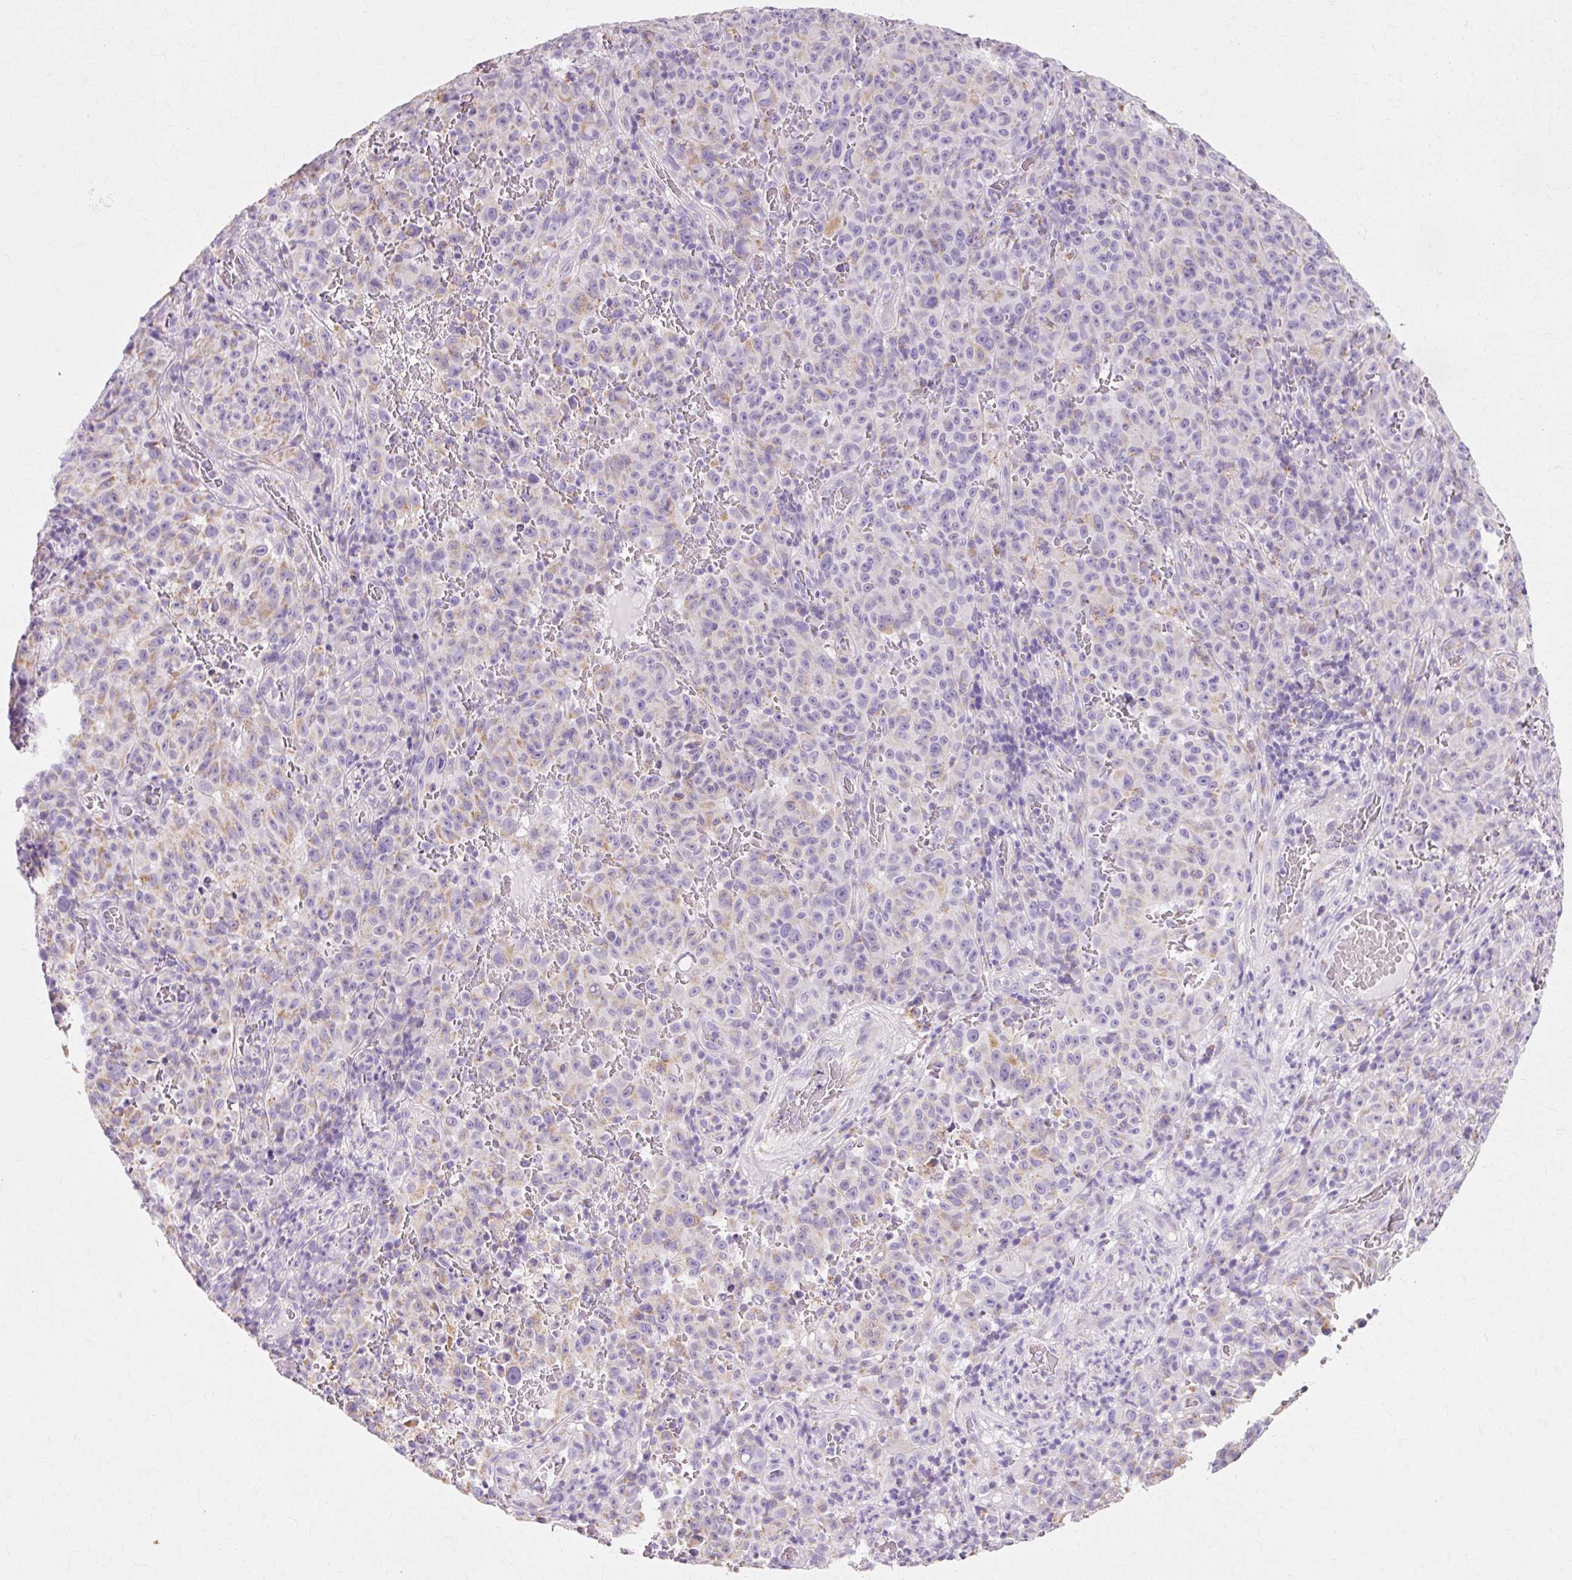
{"staining": {"intensity": "moderate", "quantity": "<25%", "location": "cytoplasmic/membranous"}, "tissue": "melanoma", "cell_type": "Tumor cells", "image_type": "cancer", "snomed": [{"axis": "morphology", "description": "Malignant melanoma, NOS"}, {"axis": "topography", "description": "Skin"}], "caption": "Moderate cytoplasmic/membranous protein positivity is seen in approximately <25% of tumor cells in malignant melanoma.", "gene": "ATP5PO", "patient": {"sex": "female", "age": 82}}